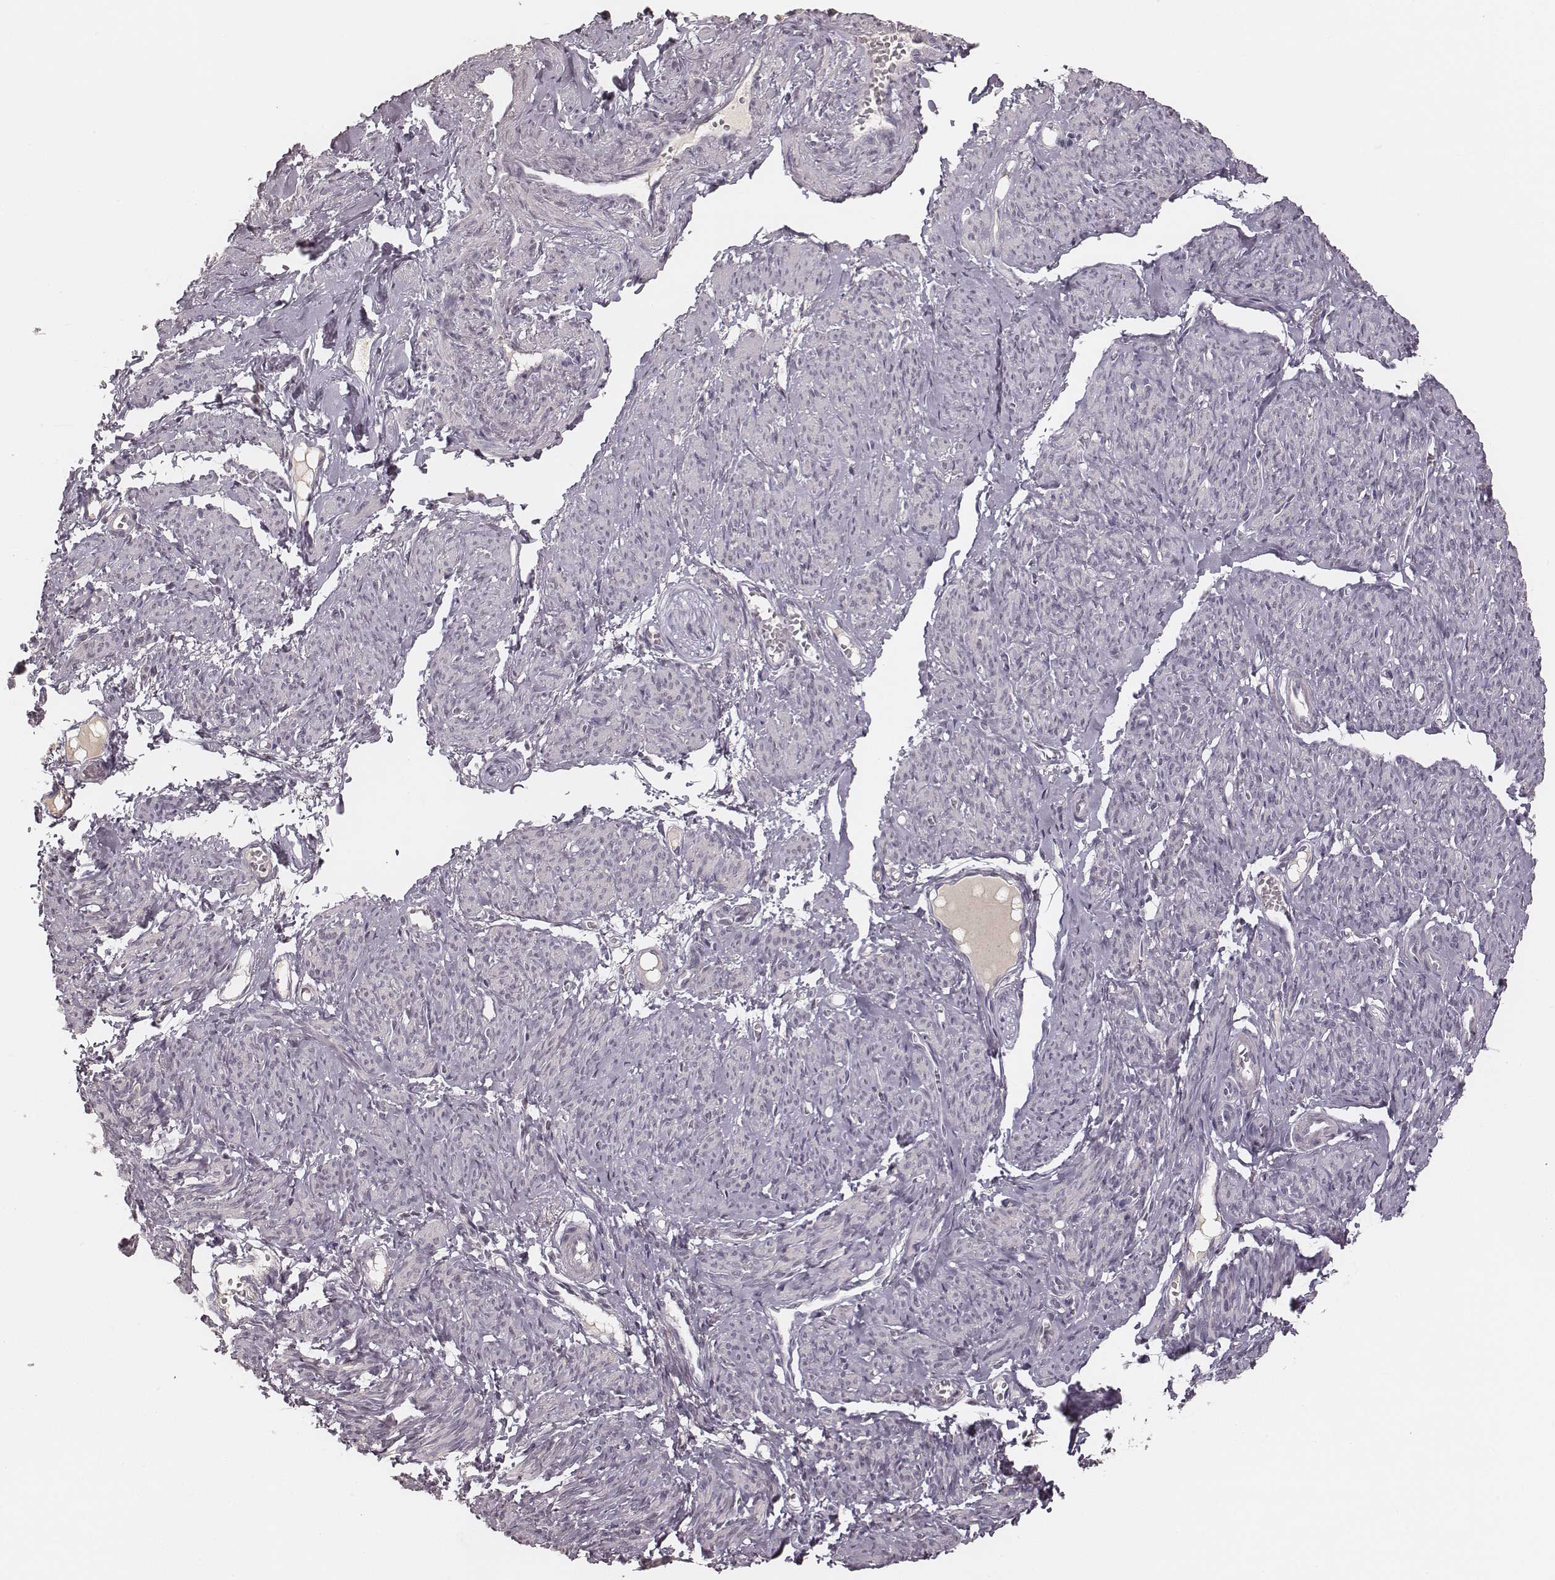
{"staining": {"intensity": "negative", "quantity": "none", "location": "none"}, "tissue": "smooth muscle", "cell_type": "Smooth muscle cells", "image_type": "normal", "snomed": [{"axis": "morphology", "description": "Normal tissue, NOS"}, {"axis": "topography", "description": "Smooth muscle"}], "caption": "An image of human smooth muscle is negative for staining in smooth muscle cells. The staining was performed using DAB to visualize the protein expression in brown, while the nuclei were stained in blue with hematoxylin (Magnification: 20x).", "gene": "MSX1", "patient": {"sex": "female", "age": 65}}